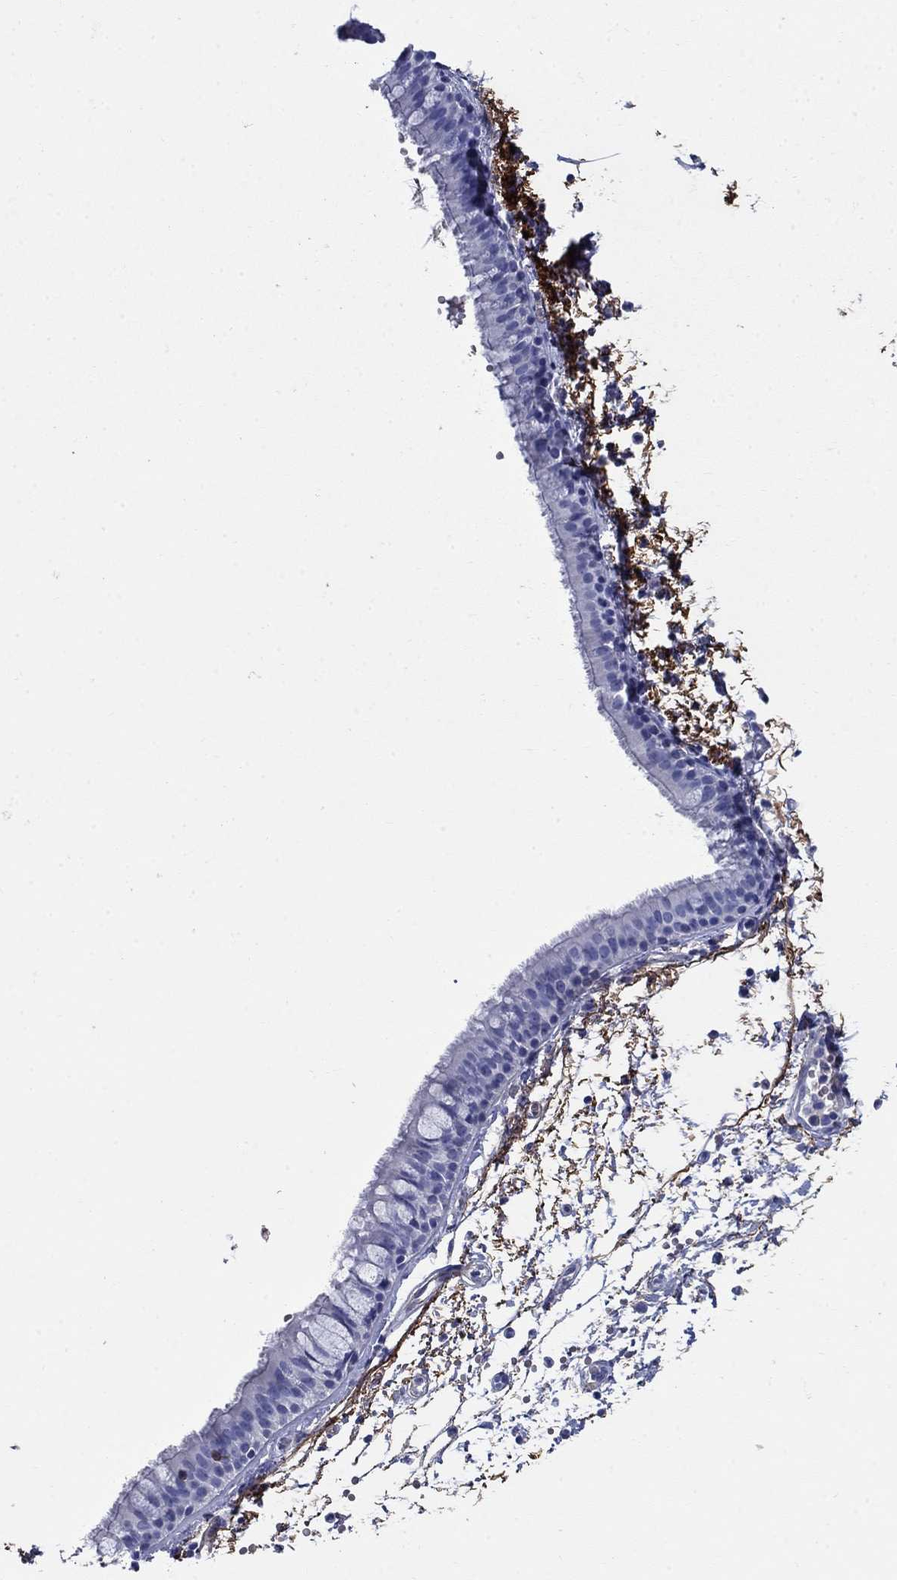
{"staining": {"intensity": "negative", "quantity": "none", "location": "none"}, "tissue": "bronchus", "cell_type": "Respiratory epithelial cells", "image_type": "normal", "snomed": [{"axis": "morphology", "description": "Normal tissue, NOS"}, {"axis": "topography", "description": "Cartilage tissue"}, {"axis": "topography", "description": "Bronchus"}], "caption": "The histopathology image demonstrates no staining of respiratory epithelial cells in unremarkable bronchus. (Stains: DAB (3,3'-diaminobenzidine) IHC with hematoxylin counter stain, Microscopy: brightfield microscopy at high magnification).", "gene": "VTN", "patient": {"sex": "male", "age": 66}}